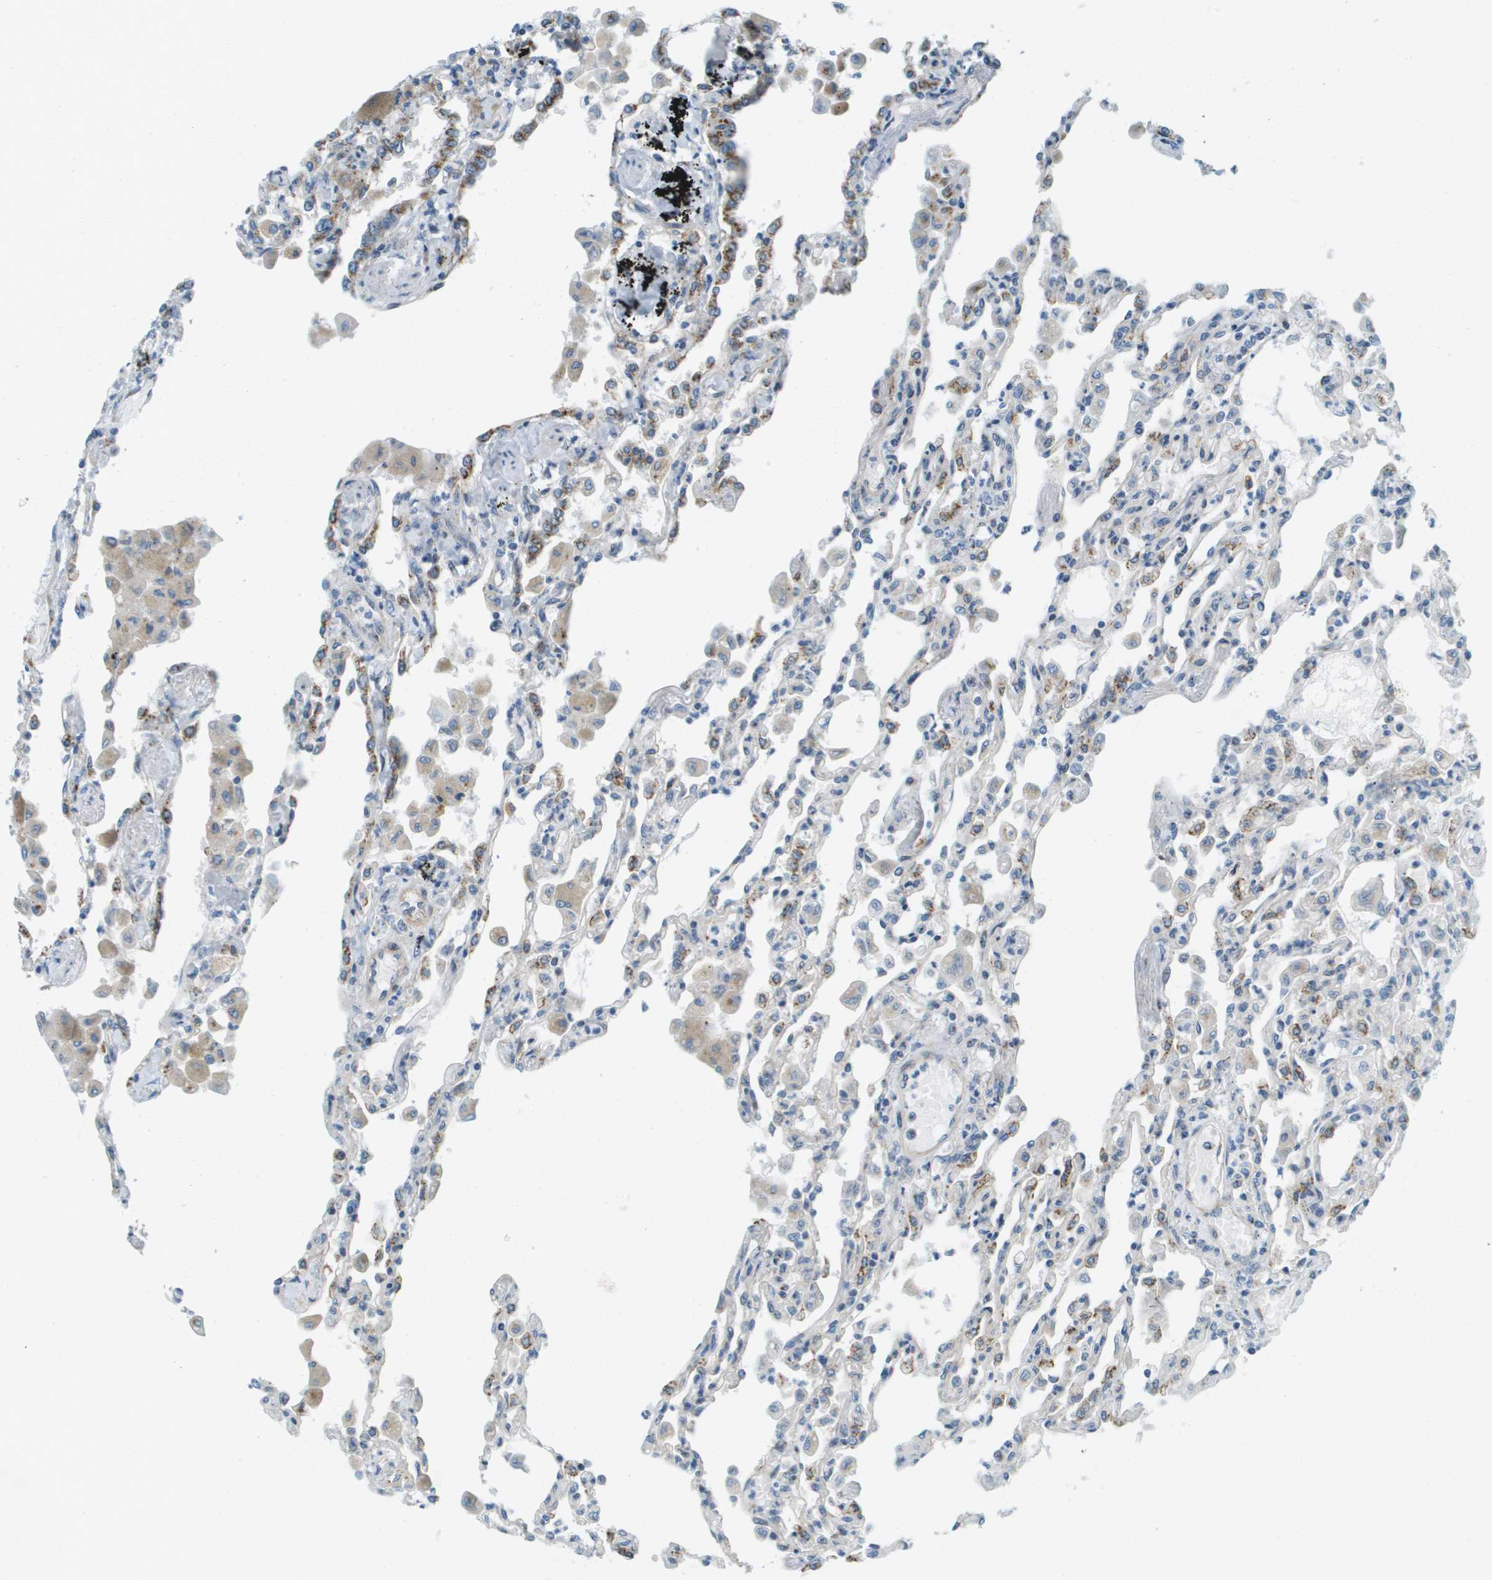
{"staining": {"intensity": "moderate", "quantity": "<25%", "location": "cytoplasmic/membranous"}, "tissue": "lung", "cell_type": "Alveolar cells", "image_type": "normal", "snomed": [{"axis": "morphology", "description": "Normal tissue, NOS"}, {"axis": "topography", "description": "Bronchus"}, {"axis": "topography", "description": "Lung"}], "caption": "High-power microscopy captured an immunohistochemistry (IHC) image of normal lung, revealing moderate cytoplasmic/membranous expression in approximately <25% of alveolar cells. (brown staining indicates protein expression, while blue staining denotes nuclei).", "gene": "ACBD3", "patient": {"sex": "female", "age": 49}}